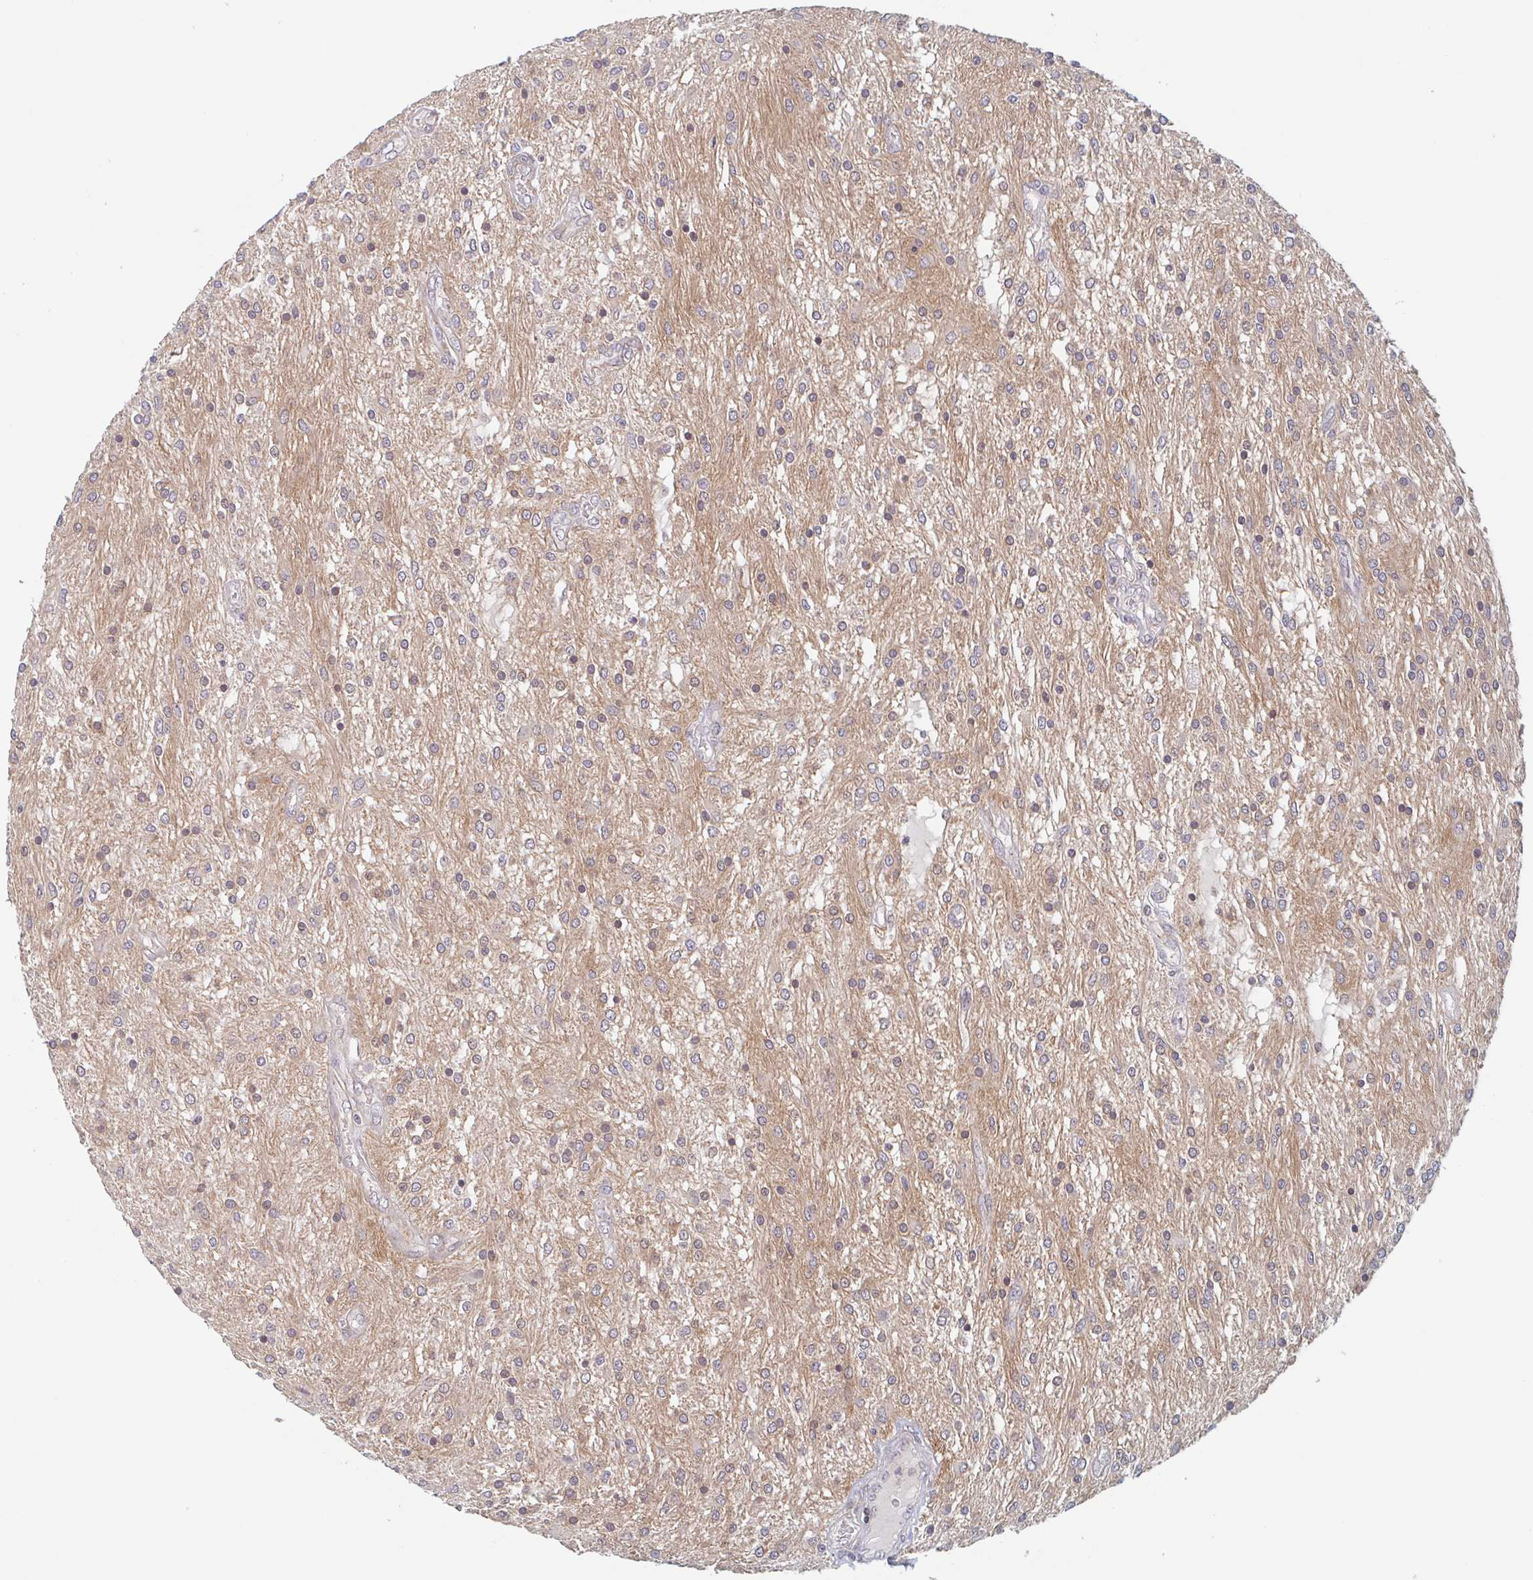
{"staining": {"intensity": "weak", "quantity": "<25%", "location": "cytoplasmic/membranous"}, "tissue": "glioma", "cell_type": "Tumor cells", "image_type": "cancer", "snomed": [{"axis": "morphology", "description": "Glioma, malignant, Low grade"}, {"axis": "topography", "description": "Cerebellum"}], "caption": "Tumor cells show no significant protein staining in glioma. The staining was performed using DAB to visualize the protein expression in brown, while the nuclei were stained in blue with hematoxylin (Magnification: 20x).", "gene": "SURF1", "patient": {"sex": "female", "age": 14}}